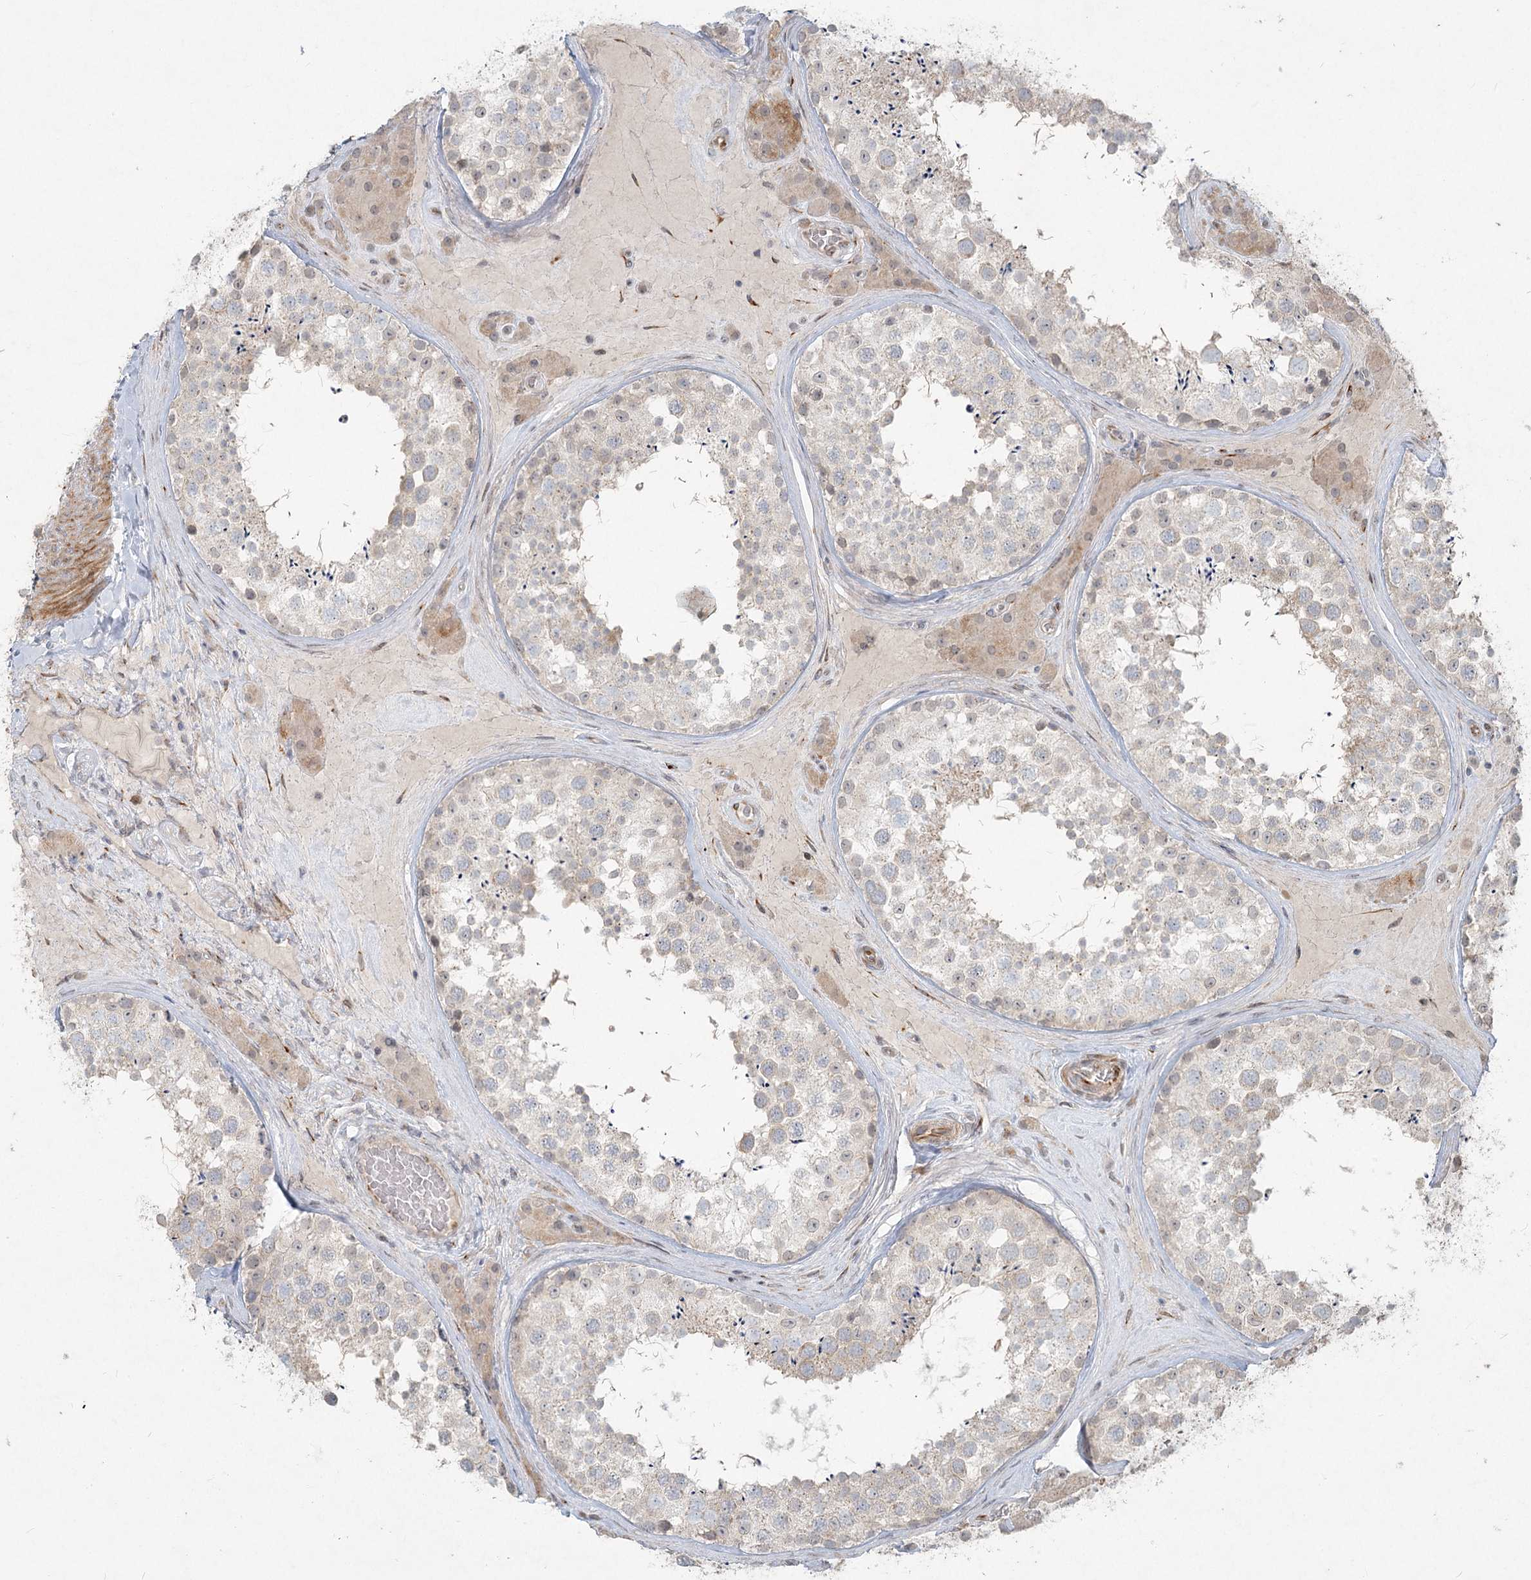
{"staining": {"intensity": "weak", "quantity": "<25%", "location": "cytoplasmic/membranous"}, "tissue": "testis", "cell_type": "Cells in seminiferous ducts", "image_type": "normal", "snomed": [{"axis": "morphology", "description": "Normal tissue, NOS"}, {"axis": "topography", "description": "Testis"}], "caption": "IHC of unremarkable human testis displays no staining in cells in seminiferous ducts.", "gene": "LRP2BP", "patient": {"sex": "male", "age": 46}}